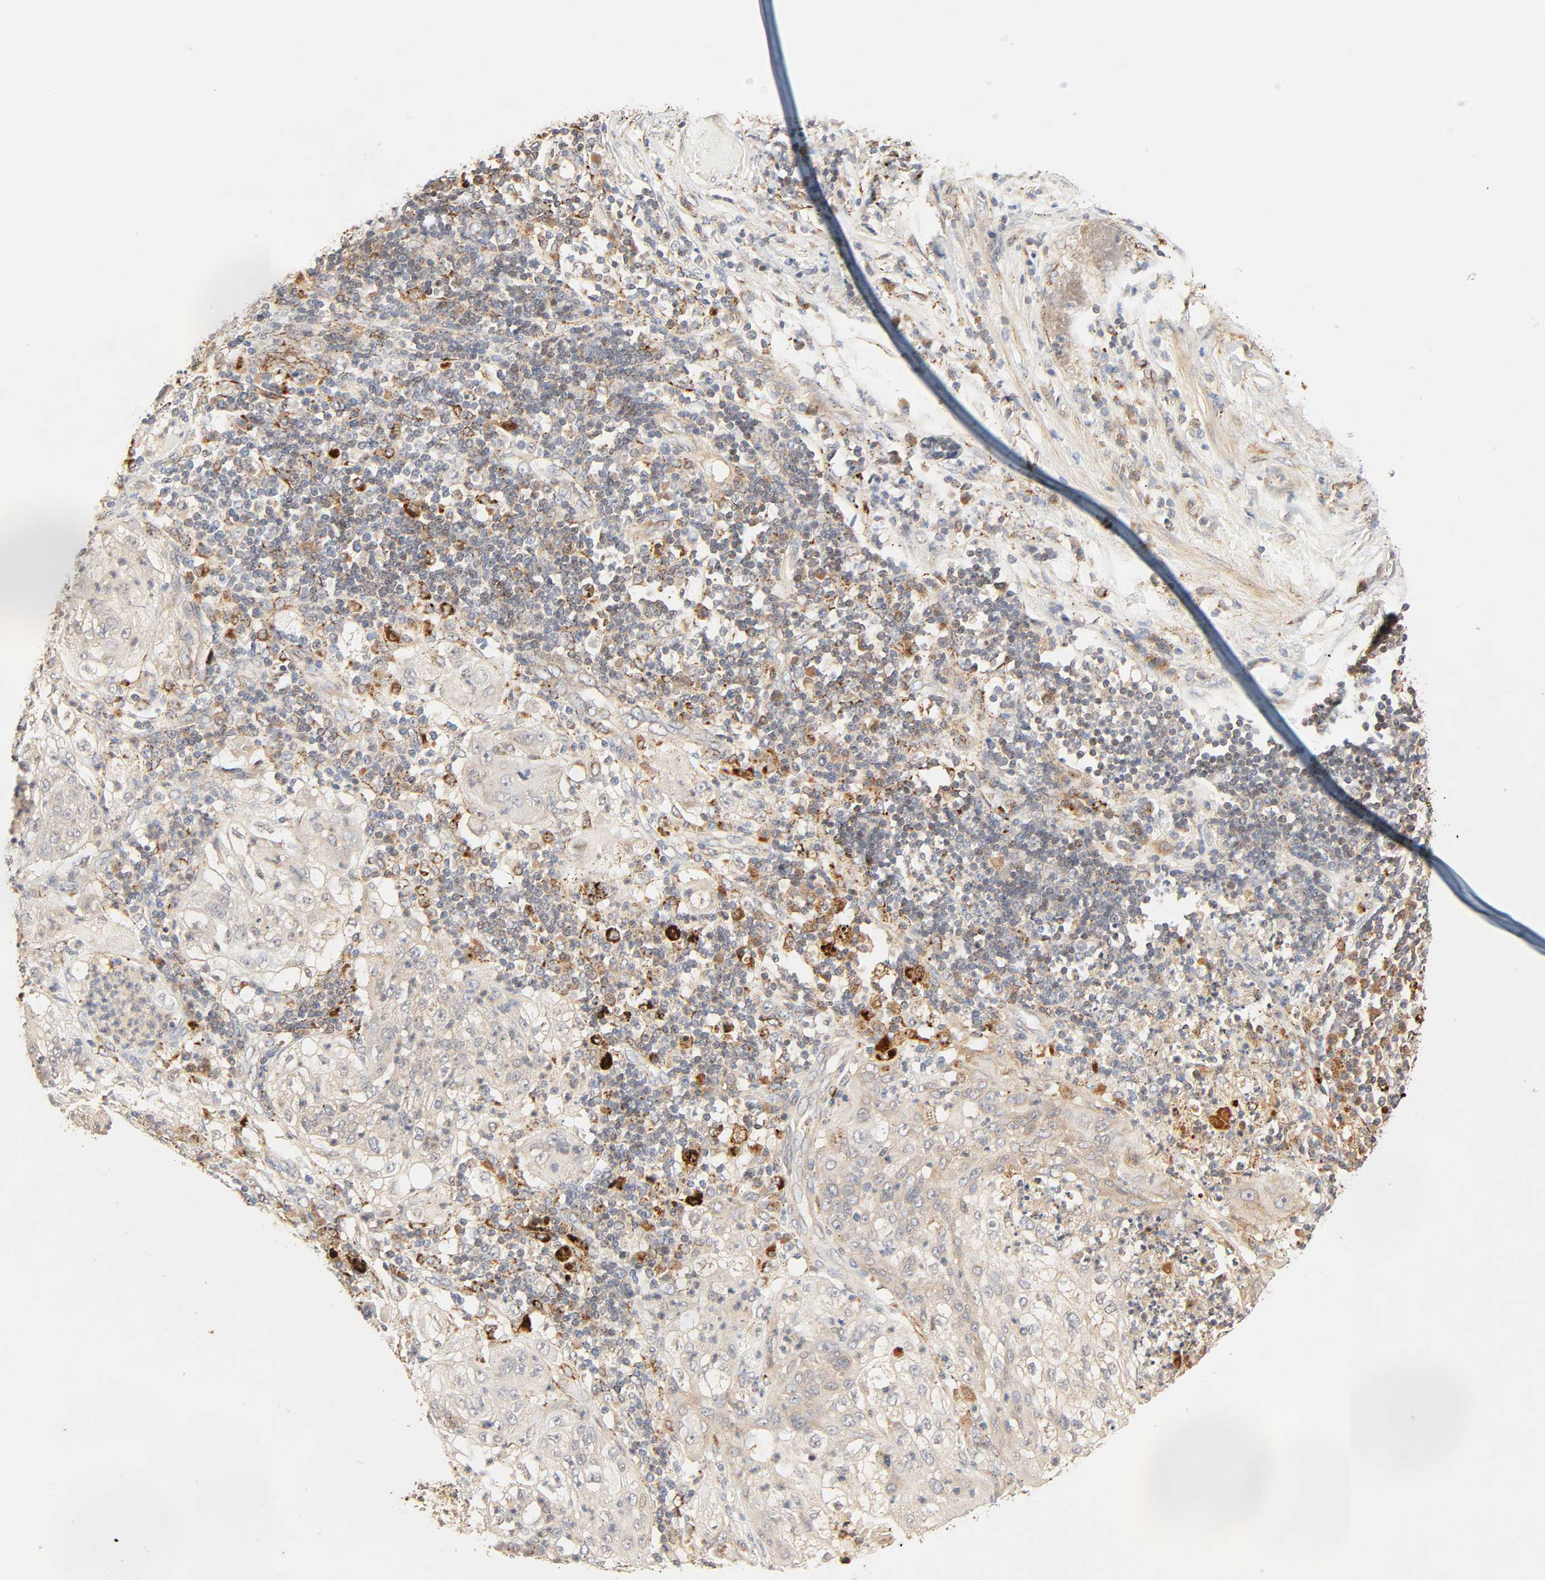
{"staining": {"intensity": "weak", "quantity": ">75%", "location": "cytoplasmic/membranous"}, "tissue": "lung cancer", "cell_type": "Tumor cells", "image_type": "cancer", "snomed": [{"axis": "morphology", "description": "Inflammation, NOS"}, {"axis": "morphology", "description": "Squamous cell carcinoma, NOS"}, {"axis": "topography", "description": "Lymph node"}, {"axis": "topography", "description": "Soft tissue"}, {"axis": "topography", "description": "Lung"}], "caption": "Squamous cell carcinoma (lung) stained with a protein marker demonstrates weak staining in tumor cells.", "gene": "MAPK6", "patient": {"sex": "male", "age": 66}}